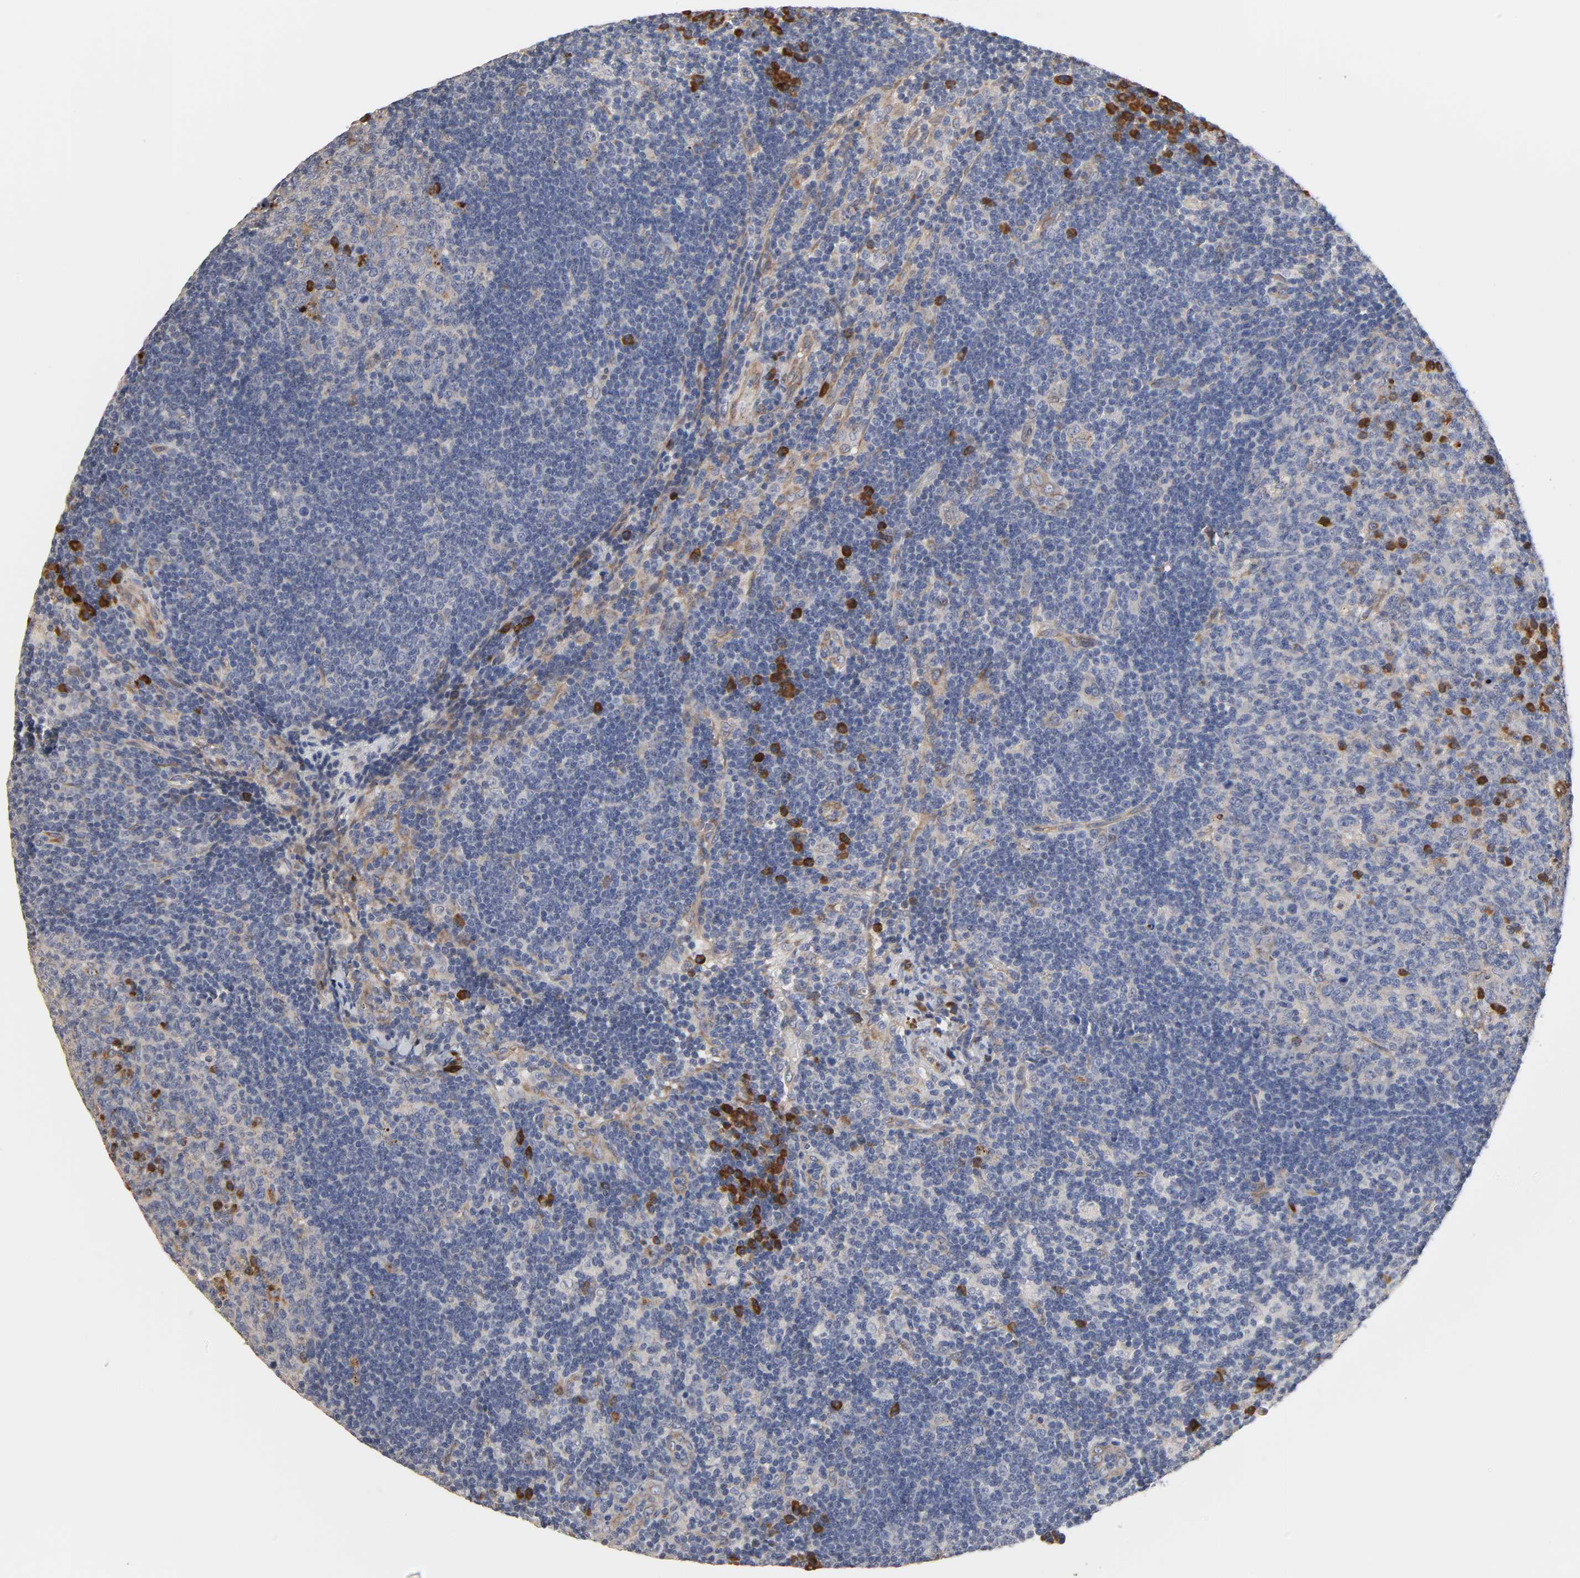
{"staining": {"intensity": "strong", "quantity": "<25%", "location": "cytoplasmic/membranous"}, "tissue": "lymph node", "cell_type": "Germinal center cells", "image_type": "normal", "snomed": [{"axis": "morphology", "description": "Normal tissue, NOS"}, {"axis": "morphology", "description": "Squamous cell carcinoma, metastatic, NOS"}, {"axis": "topography", "description": "Lymph node"}], "caption": "Germinal center cells display medium levels of strong cytoplasmic/membranous expression in about <25% of cells in benign human lymph node.", "gene": "HDLBP", "patient": {"sex": "female", "age": 53}}